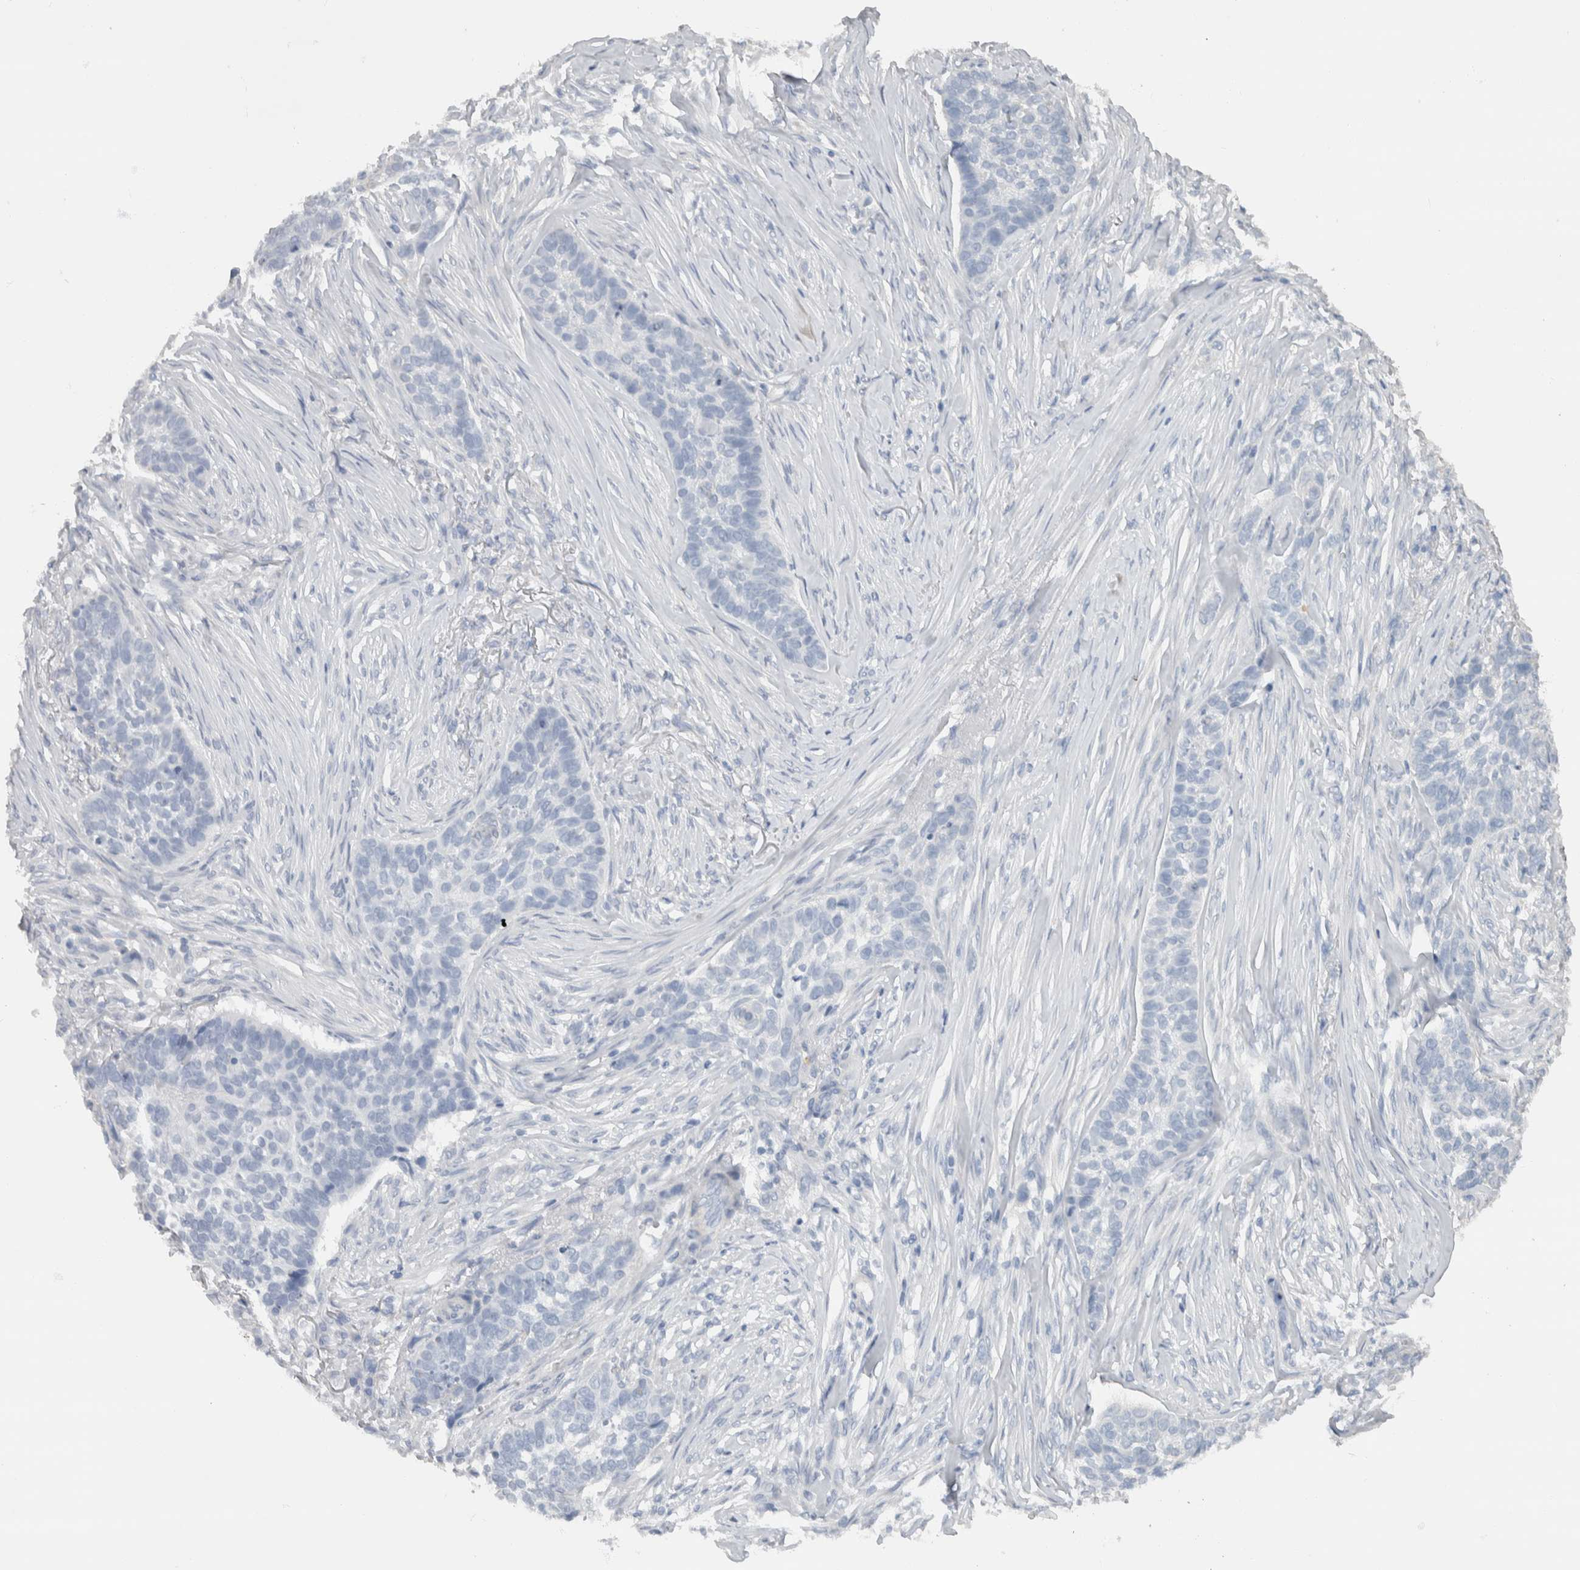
{"staining": {"intensity": "negative", "quantity": "none", "location": "none"}, "tissue": "skin cancer", "cell_type": "Tumor cells", "image_type": "cancer", "snomed": [{"axis": "morphology", "description": "Basal cell carcinoma"}, {"axis": "topography", "description": "Skin"}], "caption": "Tumor cells are negative for brown protein staining in skin cancer (basal cell carcinoma).", "gene": "NEFM", "patient": {"sex": "male", "age": 85}}